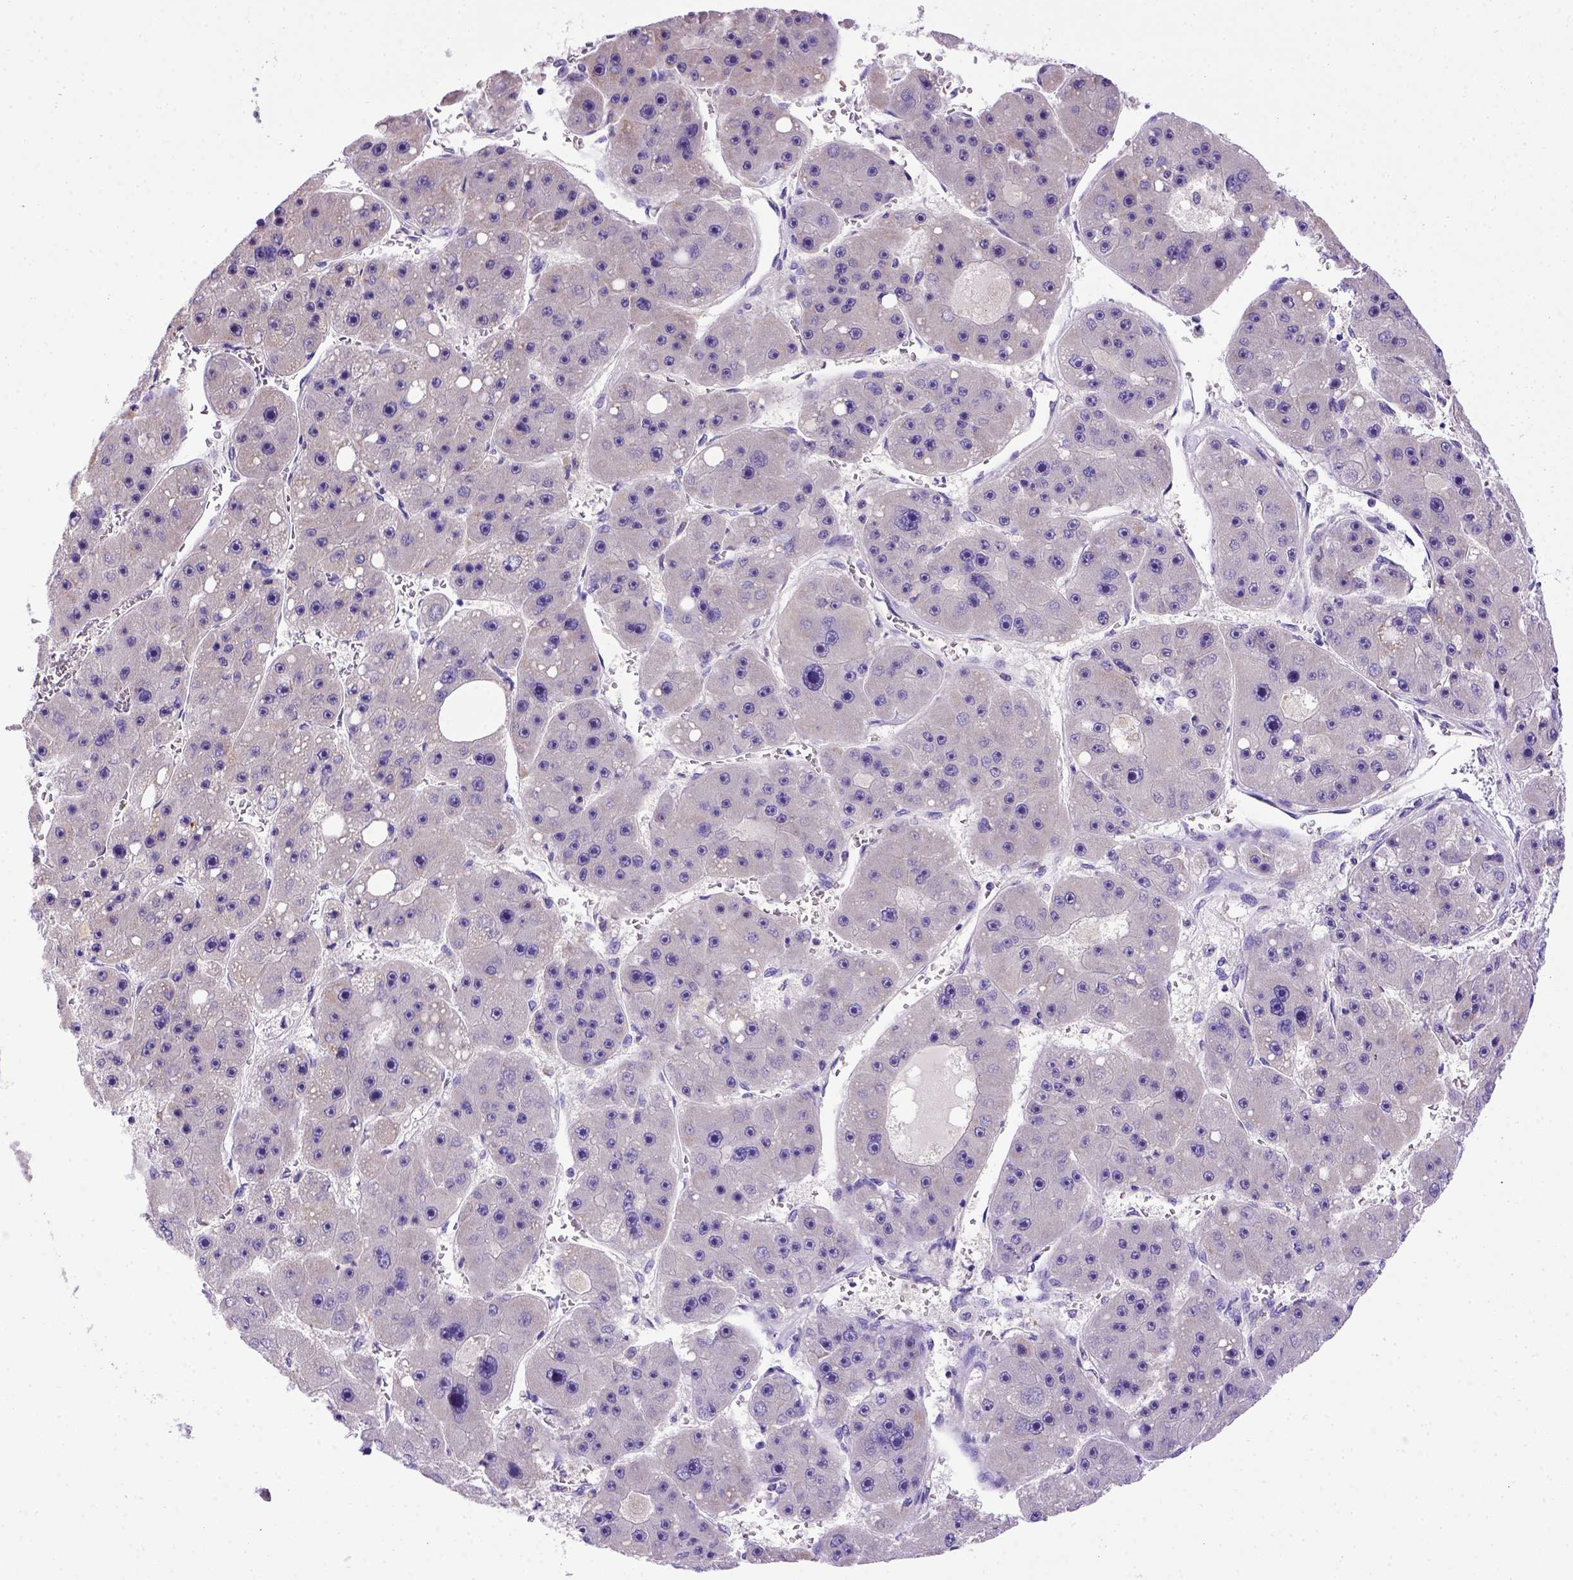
{"staining": {"intensity": "negative", "quantity": "none", "location": "none"}, "tissue": "liver cancer", "cell_type": "Tumor cells", "image_type": "cancer", "snomed": [{"axis": "morphology", "description": "Carcinoma, Hepatocellular, NOS"}, {"axis": "topography", "description": "Liver"}], "caption": "Tumor cells show no significant protein staining in hepatocellular carcinoma (liver).", "gene": "ADAM12", "patient": {"sex": "female", "age": 61}}